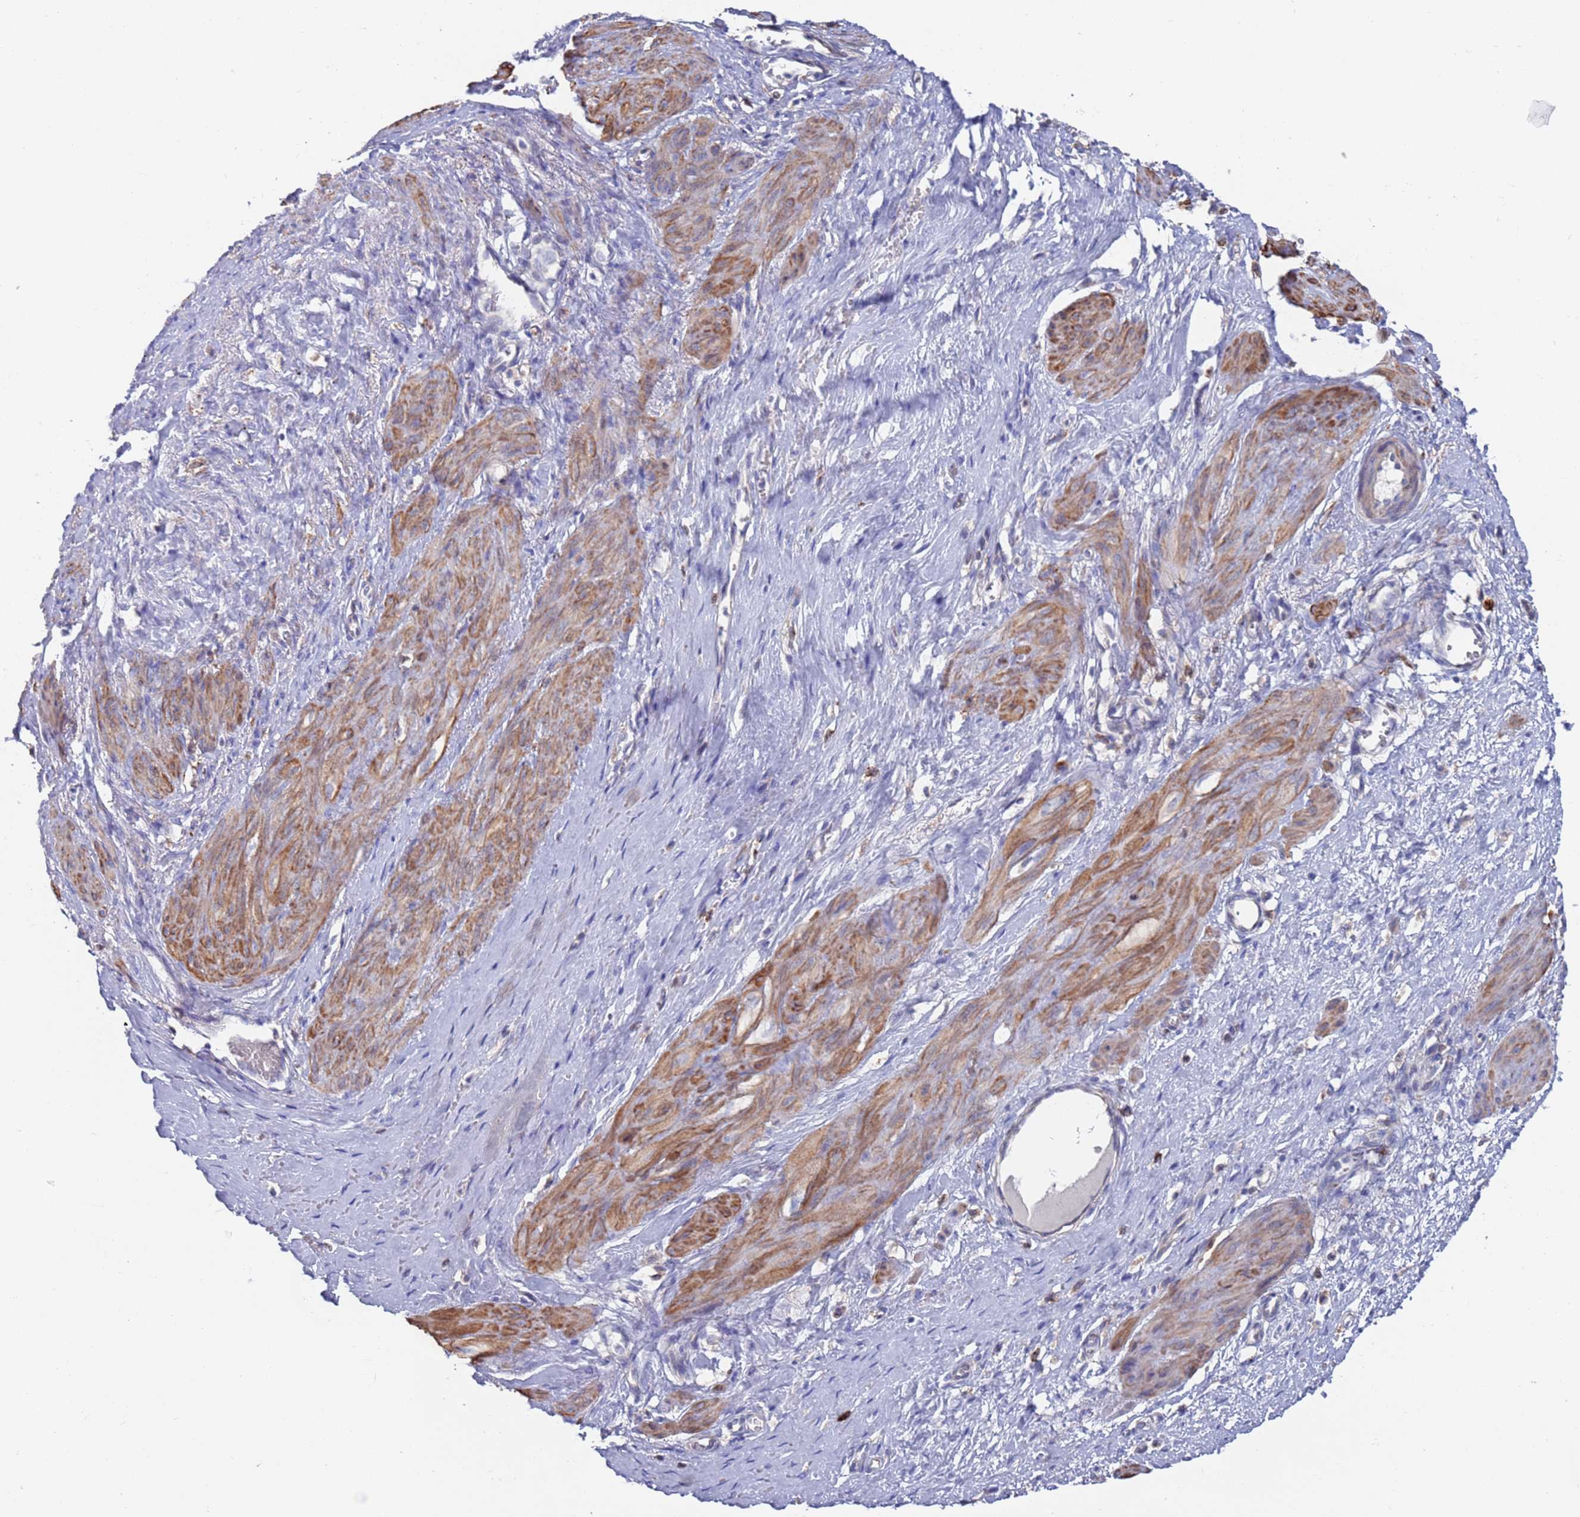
{"staining": {"intensity": "moderate", "quantity": "25%-75%", "location": "cytoplasmic/membranous"}, "tissue": "smooth muscle", "cell_type": "Smooth muscle cells", "image_type": "normal", "snomed": [{"axis": "morphology", "description": "Normal tissue, NOS"}, {"axis": "topography", "description": "Endometrium"}], "caption": "Protein expression analysis of unremarkable smooth muscle demonstrates moderate cytoplasmic/membranous expression in about 25%-75% of smooth muscle cells. (Brightfield microscopy of DAB IHC at high magnification).", "gene": "GREB1L", "patient": {"sex": "female", "age": 33}}